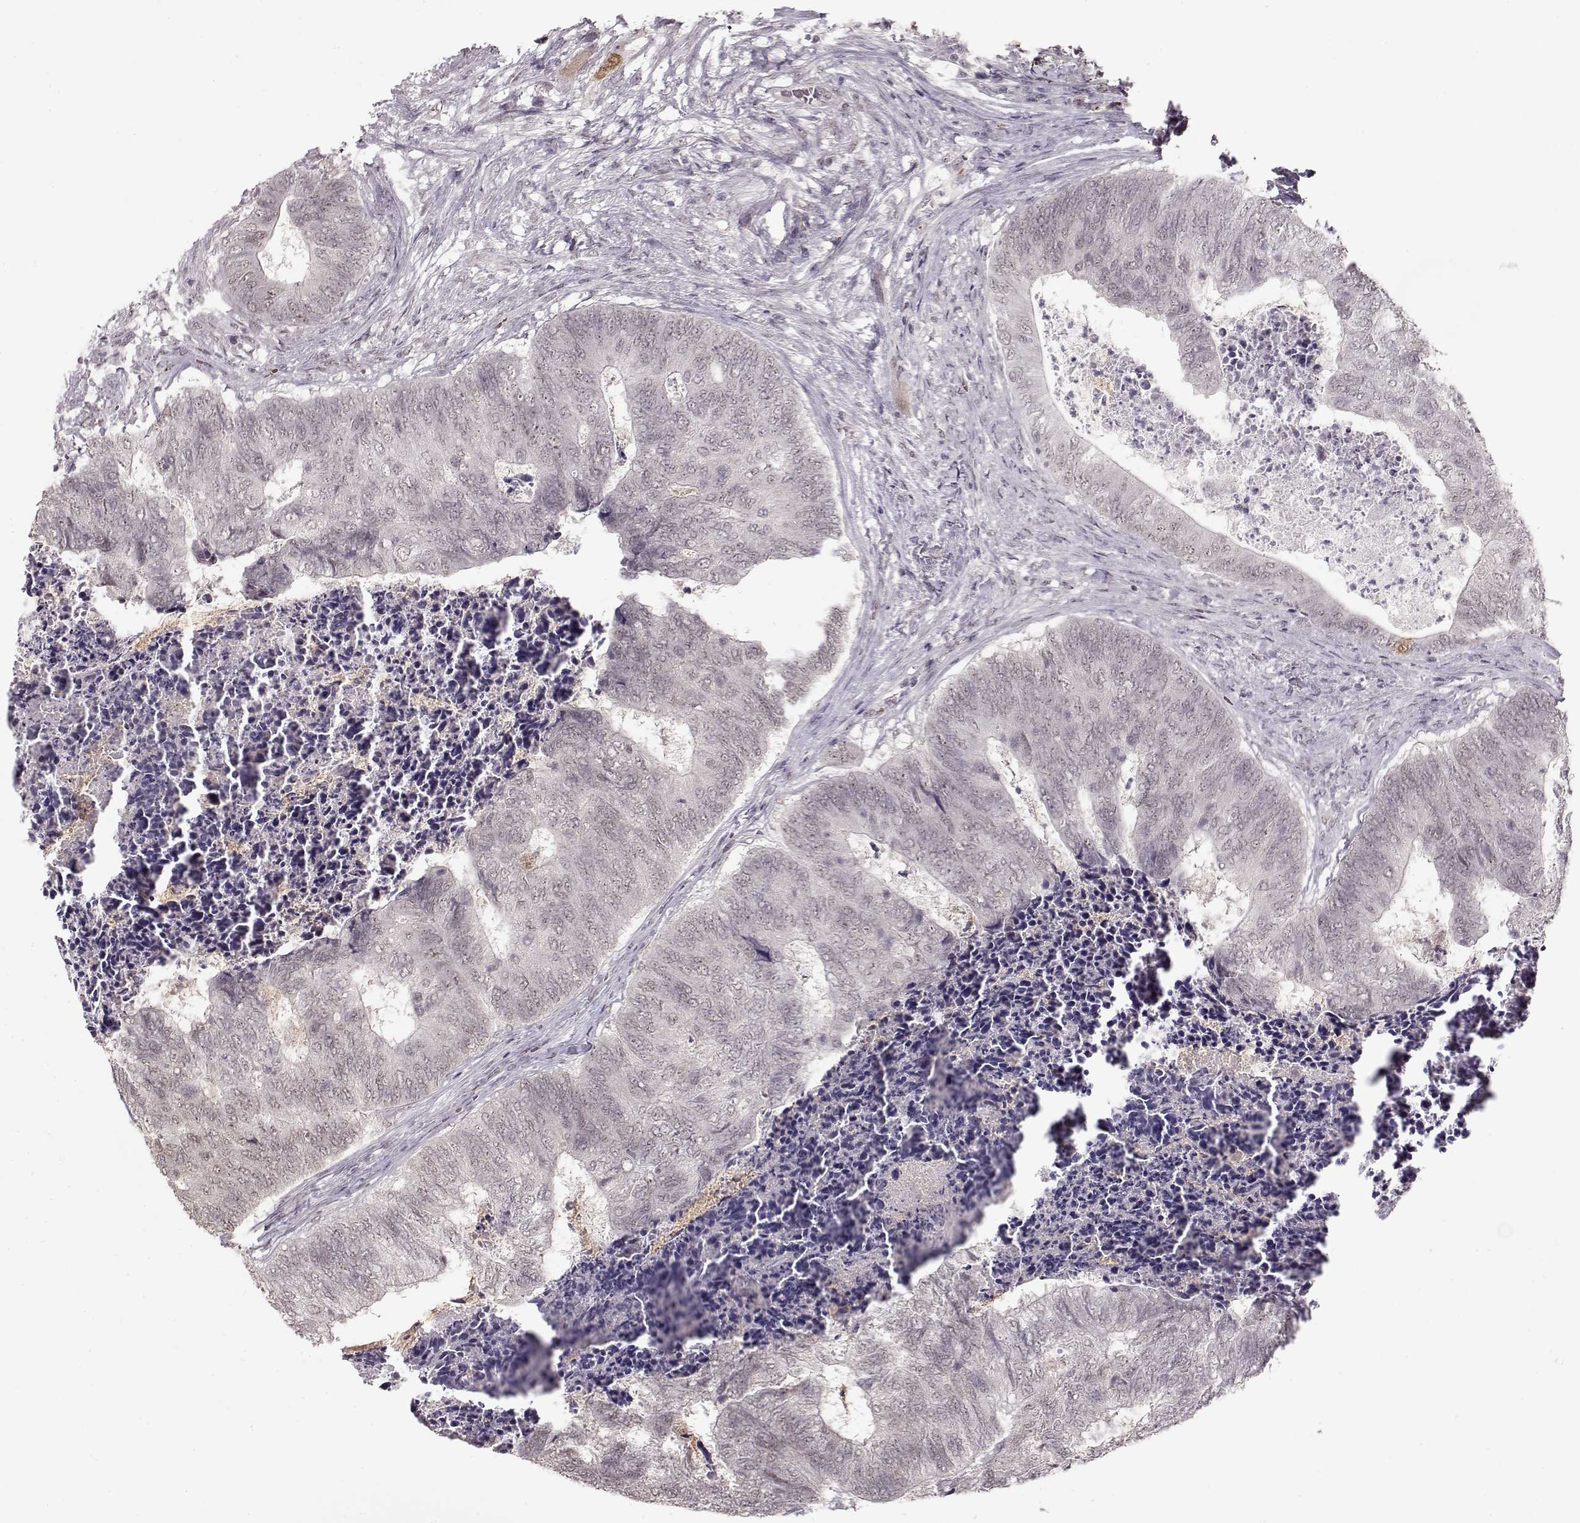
{"staining": {"intensity": "negative", "quantity": "none", "location": "none"}, "tissue": "colorectal cancer", "cell_type": "Tumor cells", "image_type": "cancer", "snomed": [{"axis": "morphology", "description": "Adenocarcinoma, NOS"}, {"axis": "topography", "description": "Colon"}], "caption": "DAB immunohistochemical staining of colorectal cancer exhibits no significant expression in tumor cells.", "gene": "PCP4", "patient": {"sex": "female", "age": 67}}